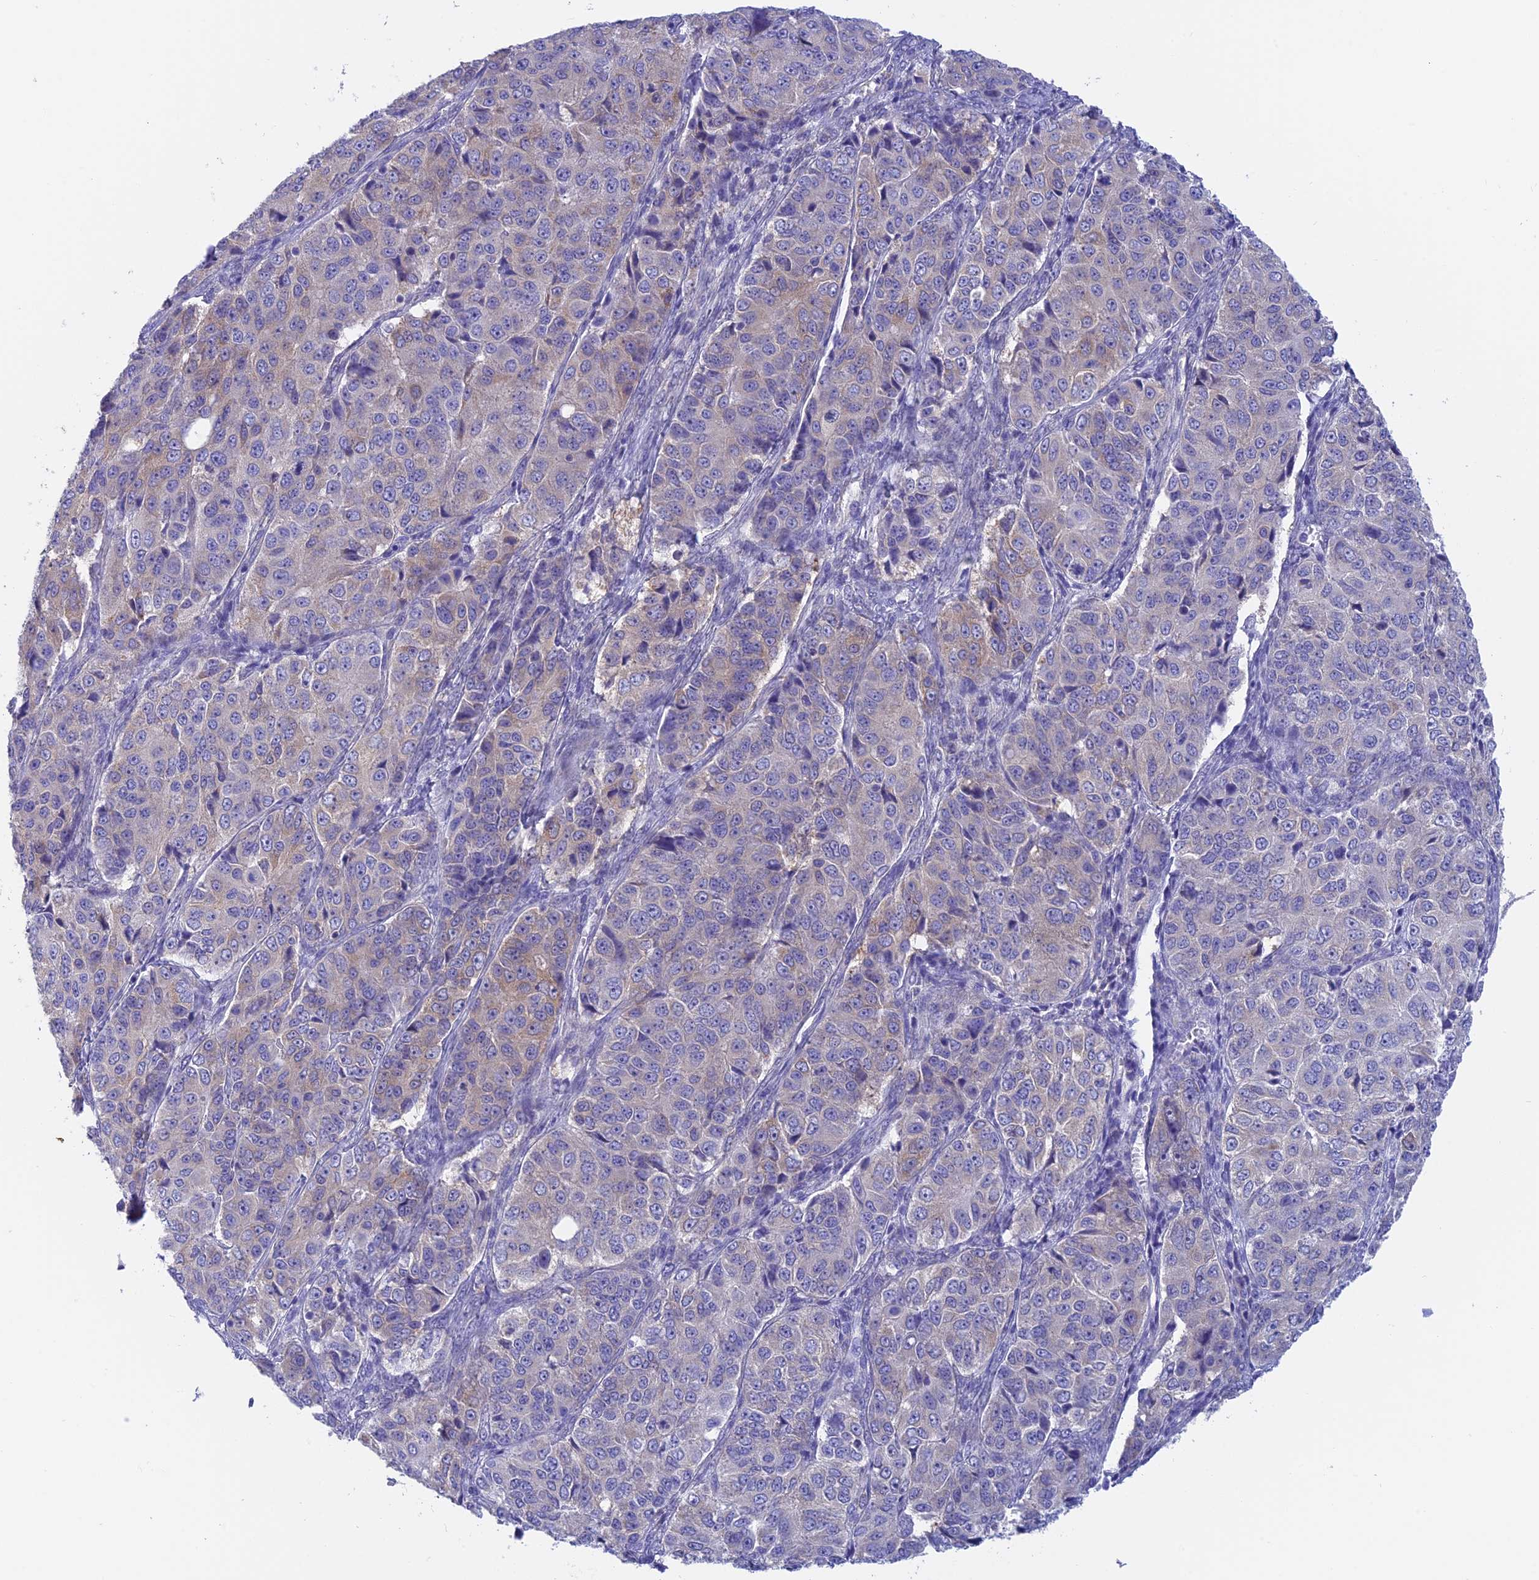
{"staining": {"intensity": "negative", "quantity": "none", "location": "none"}, "tissue": "ovarian cancer", "cell_type": "Tumor cells", "image_type": "cancer", "snomed": [{"axis": "morphology", "description": "Carcinoma, endometroid"}, {"axis": "topography", "description": "Ovary"}], "caption": "A high-resolution micrograph shows immunohistochemistry staining of ovarian cancer, which displays no significant positivity in tumor cells.", "gene": "LZTFL1", "patient": {"sex": "female", "age": 51}}